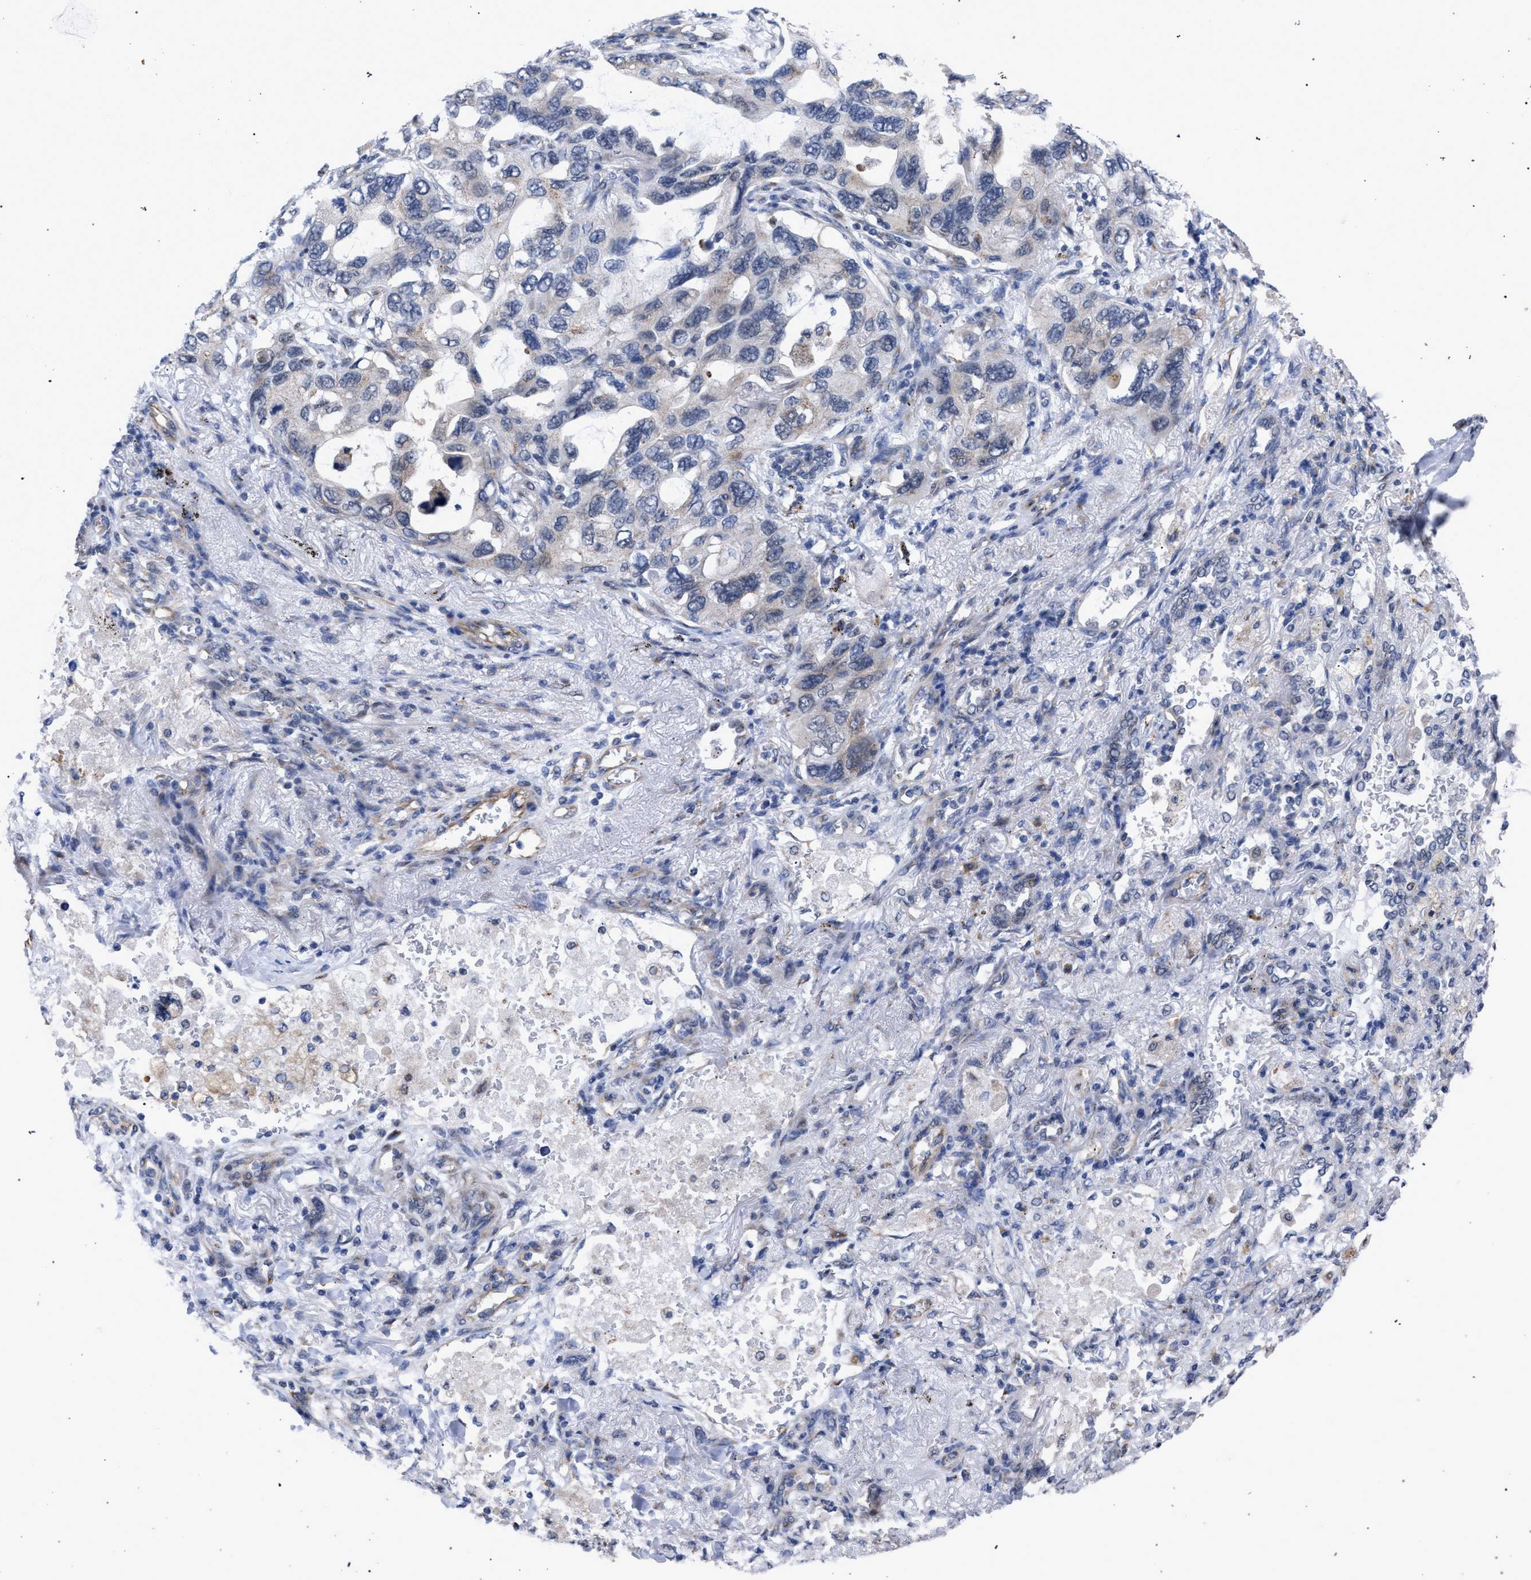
{"staining": {"intensity": "weak", "quantity": "<25%", "location": "cytoplasmic/membranous"}, "tissue": "lung cancer", "cell_type": "Tumor cells", "image_type": "cancer", "snomed": [{"axis": "morphology", "description": "Squamous cell carcinoma, NOS"}, {"axis": "topography", "description": "Lung"}], "caption": "This is a histopathology image of immunohistochemistry (IHC) staining of lung squamous cell carcinoma, which shows no expression in tumor cells.", "gene": "GOLGA2", "patient": {"sex": "female", "age": 73}}